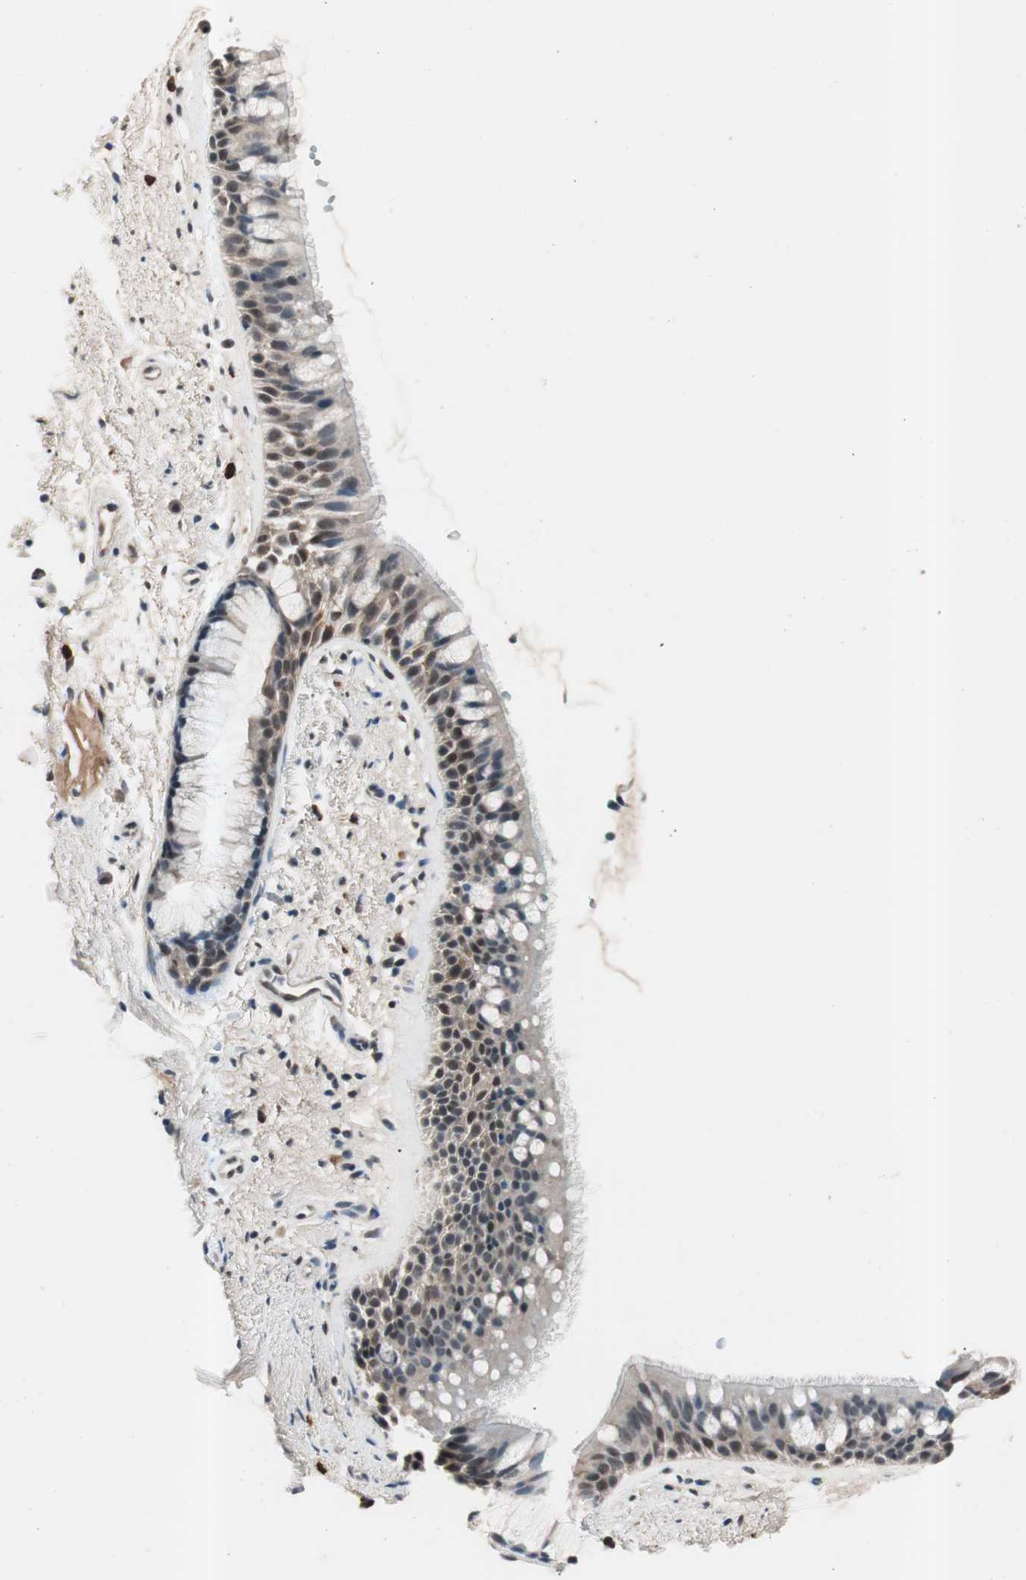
{"staining": {"intensity": "weak", "quantity": "<25%", "location": "nuclear"}, "tissue": "bronchus", "cell_type": "Respiratory epithelial cells", "image_type": "normal", "snomed": [{"axis": "morphology", "description": "Normal tissue, NOS"}, {"axis": "topography", "description": "Bronchus"}], "caption": "This is a photomicrograph of immunohistochemistry staining of benign bronchus, which shows no staining in respiratory epithelial cells. (Brightfield microscopy of DAB (3,3'-diaminobenzidine) immunohistochemistry at high magnification).", "gene": "NFRKB", "patient": {"sex": "female", "age": 54}}